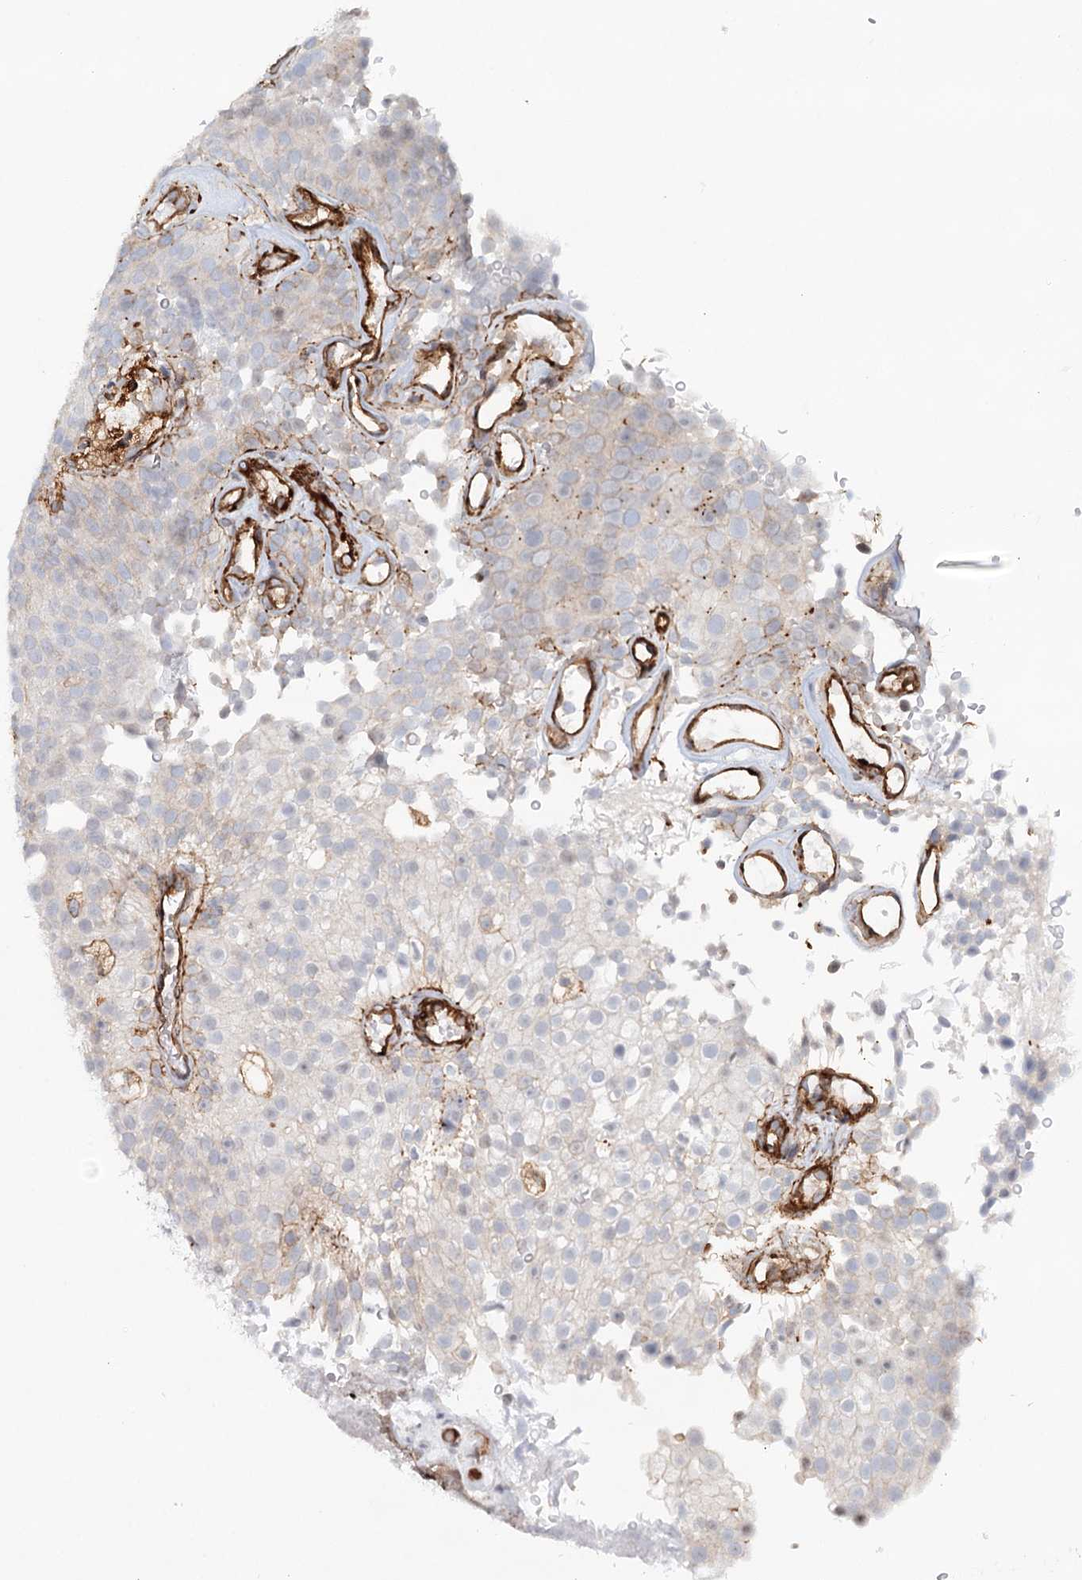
{"staining": {"intensity": "moderate", "quantity": "25%-75%", "location": "cytoplasmic/membranous"}, "tissue": "urothelial cancer", "cell_type": "Tumor cells", "image_type": "cancer", "snomed": [{"axis": "morphology", "description": "Urothelial carcinoma, Low grade"}, {"axis": "topography", "description": "Urinary bladder"}], "caption": "Urothelial cancer stained for a protein exhibits moderate cytoplasmic/membranous positivity in tumor cells.", "gene": "SYNPO", "patient": {"sex": "male", "age": 78}}